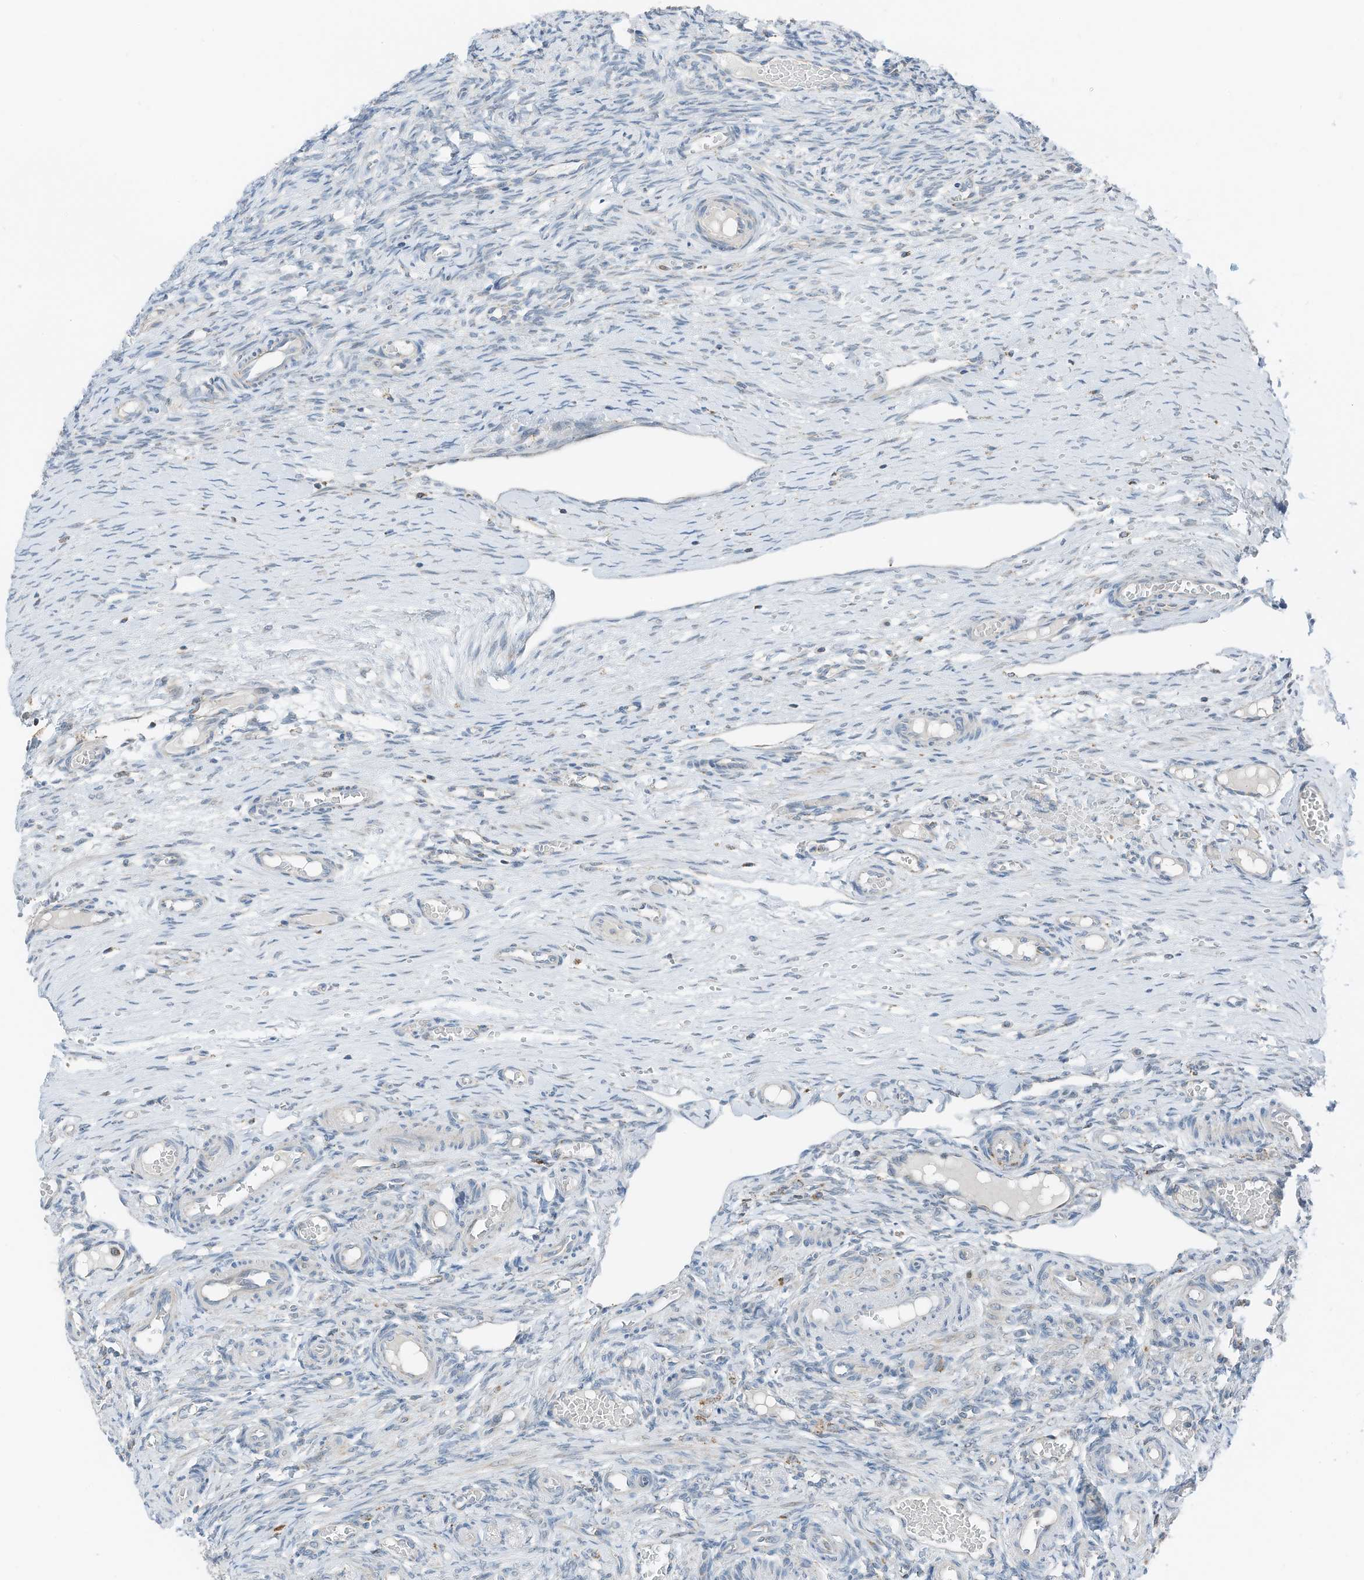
{"staining": {"intensity": "negative", "quantity": "none", "location": "none"}, "tissue": "ovary", "cell_type": "Ovarian stroma cells", "image_type": "normal", "snomed": [{"axis": "morphology", "description": "Adenocarcinoma, NOS"}, {"axis": "topography", "description": "Endometrium"}], "caption": "An IHC histopathology image of benign ovary is shown. There is no staining in ovarian stroma cells of ovary.", "gene": "RMND1", "patient": {"sex": "female", "age": 32}}